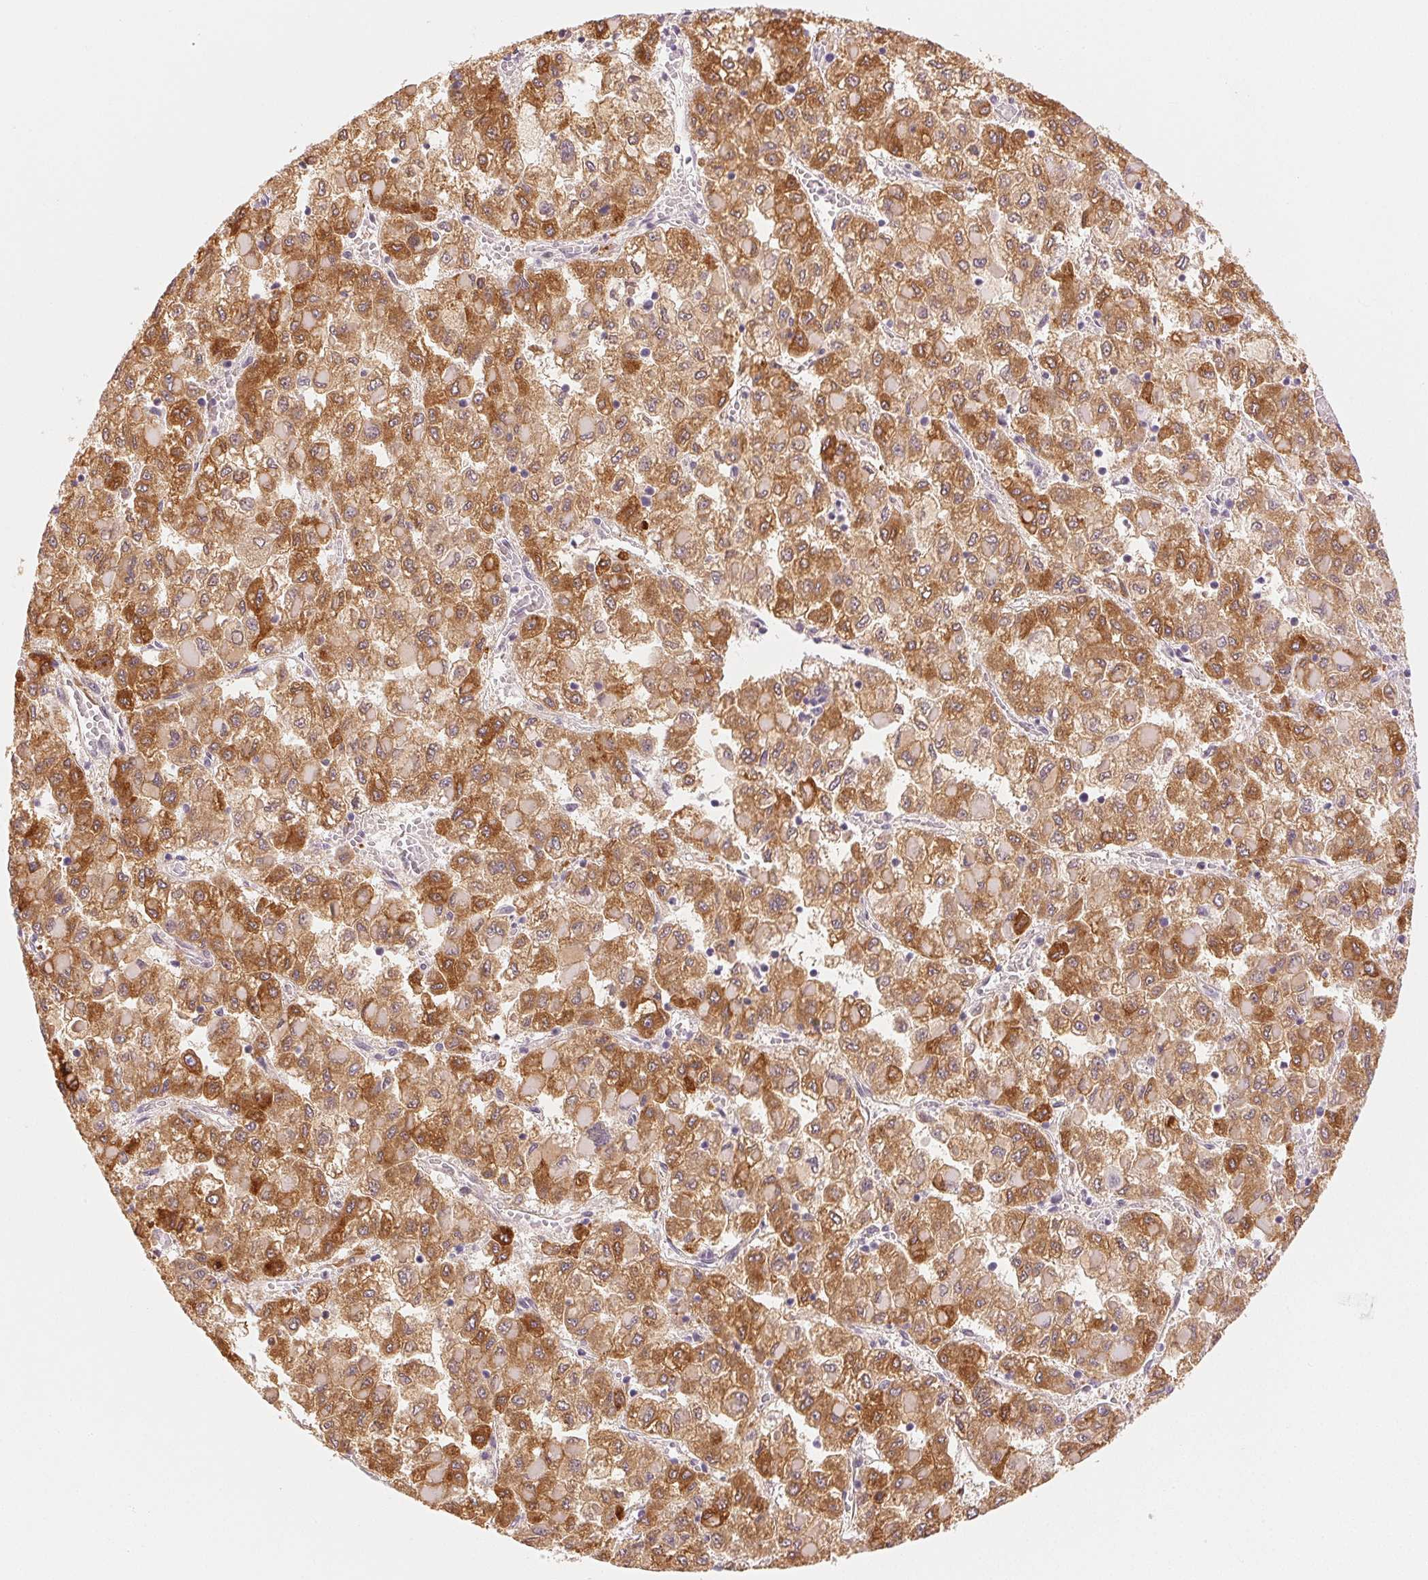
{"staining": {"intensity": "strong", "quantity": "25%-75%", "location": "cytoplasmic/membranous"}, "tissue": "liver cancer", "cell_type": "Tumor cells", "image_type": "cancer", "snomed": [{"axis": "morphology", "description": "Carcinoma, Hepatocellular, NOS"}, {"axis": "topography", "description": "Liver"}], "caption": "Protein staining of liver cancer tissue shows strong cytoplasmic/membranous positivity in about 25%-75% of tumor cells. (Stains: DAB (3,3'-diaminobenzidine) in brown, nuclei in blue, Microscopy: brightfield microscopy at high magnification).", "gene": "MAP1LC3A", "patient": {"sex": "male", "age": 40}}